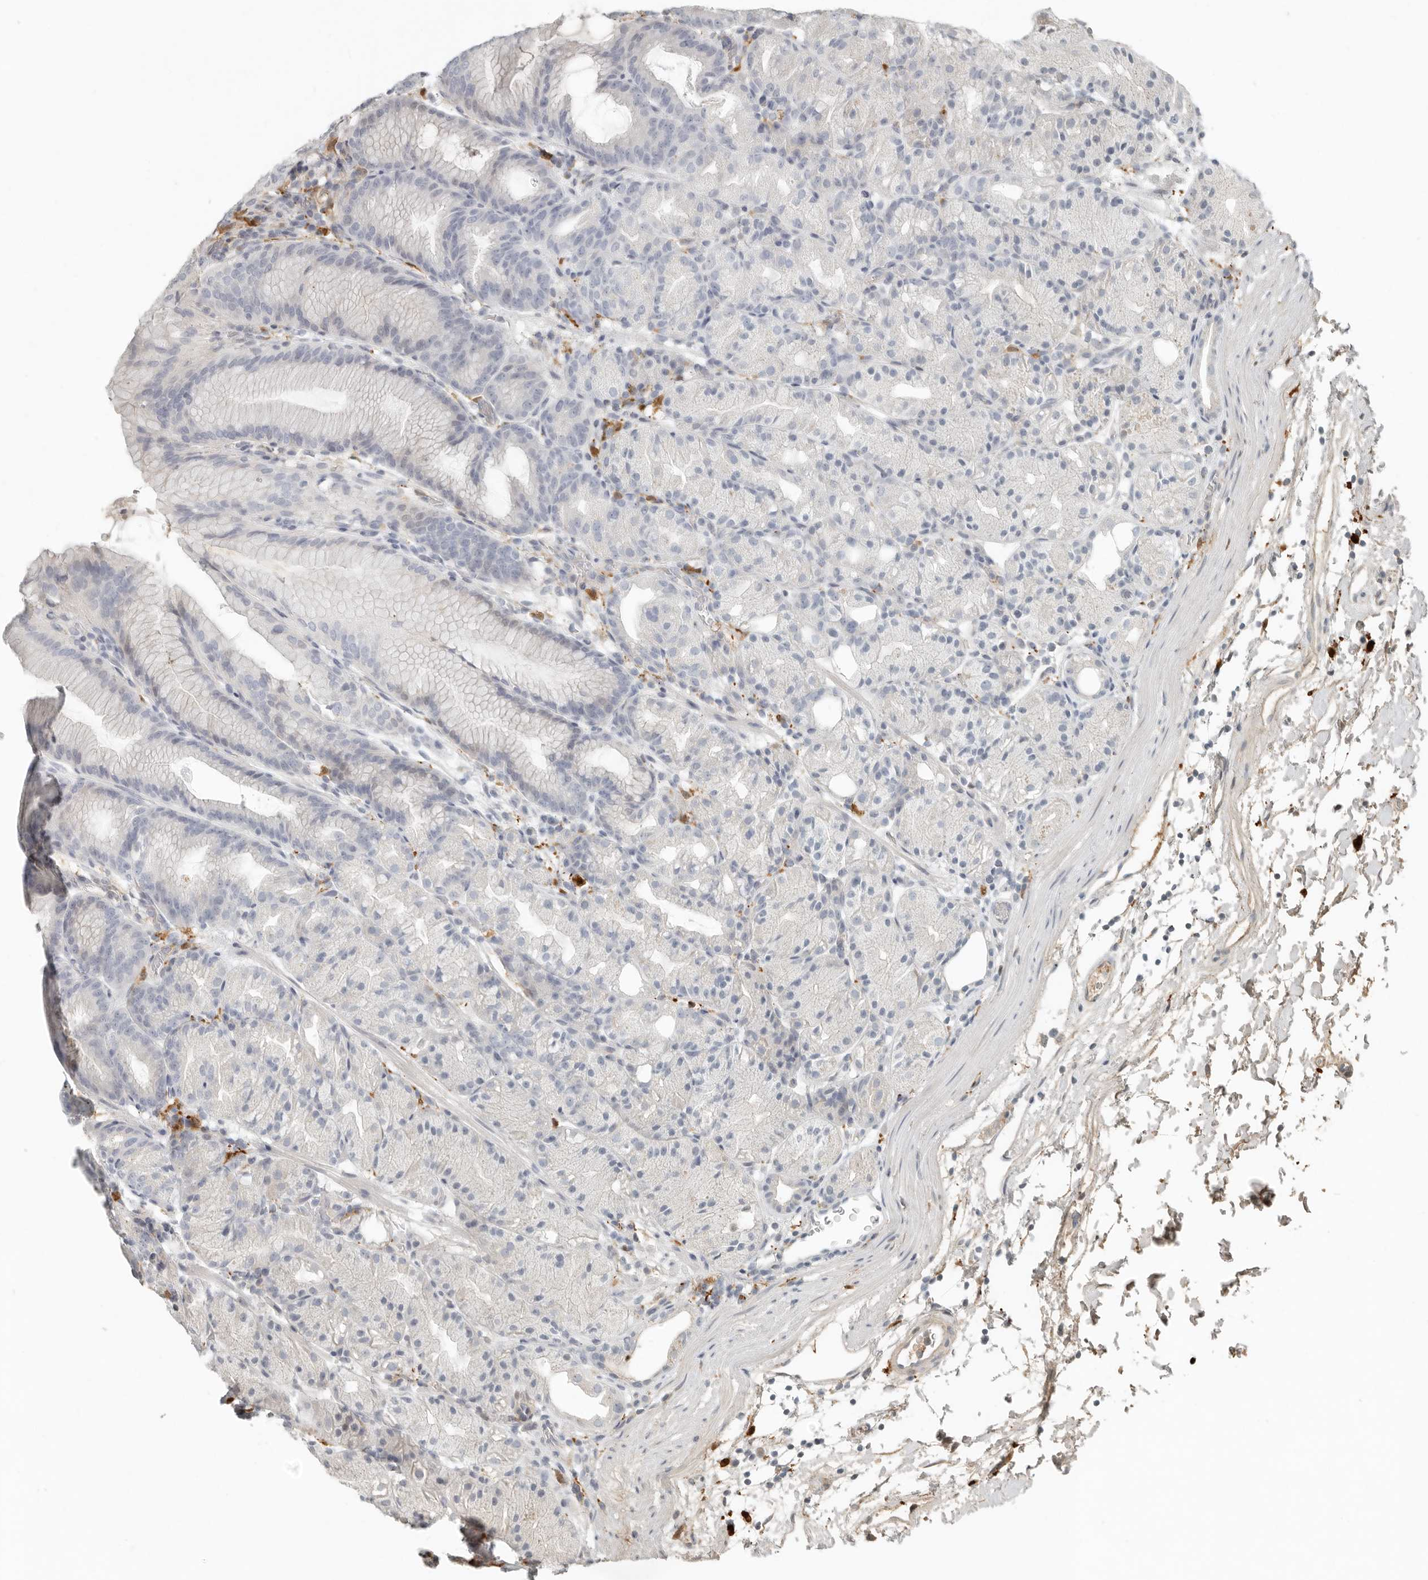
{"staining": {"intensity": "negative", "quantity": "none", "location": "none"}, "tissue": "stomach", "cell_type": "Glandular cells", "image_type": "normal", "snomed": [{"axis": "morphology", "description": "Normal tissue, NOS"}, {"axis": "topography", "description": "Stomach, upper"}], "caption": "Glandular cells show no significant protein expression in benign stomach. (Stains: DAB (3,3'-diaminobenzidine) immunohistochemistry (IHC) with hematoxylin counter stain, Microscopy: brightfield microscopy at high magnification).", "gene": "KLHL38", "patient": {"sex": "male", "age": 48}}